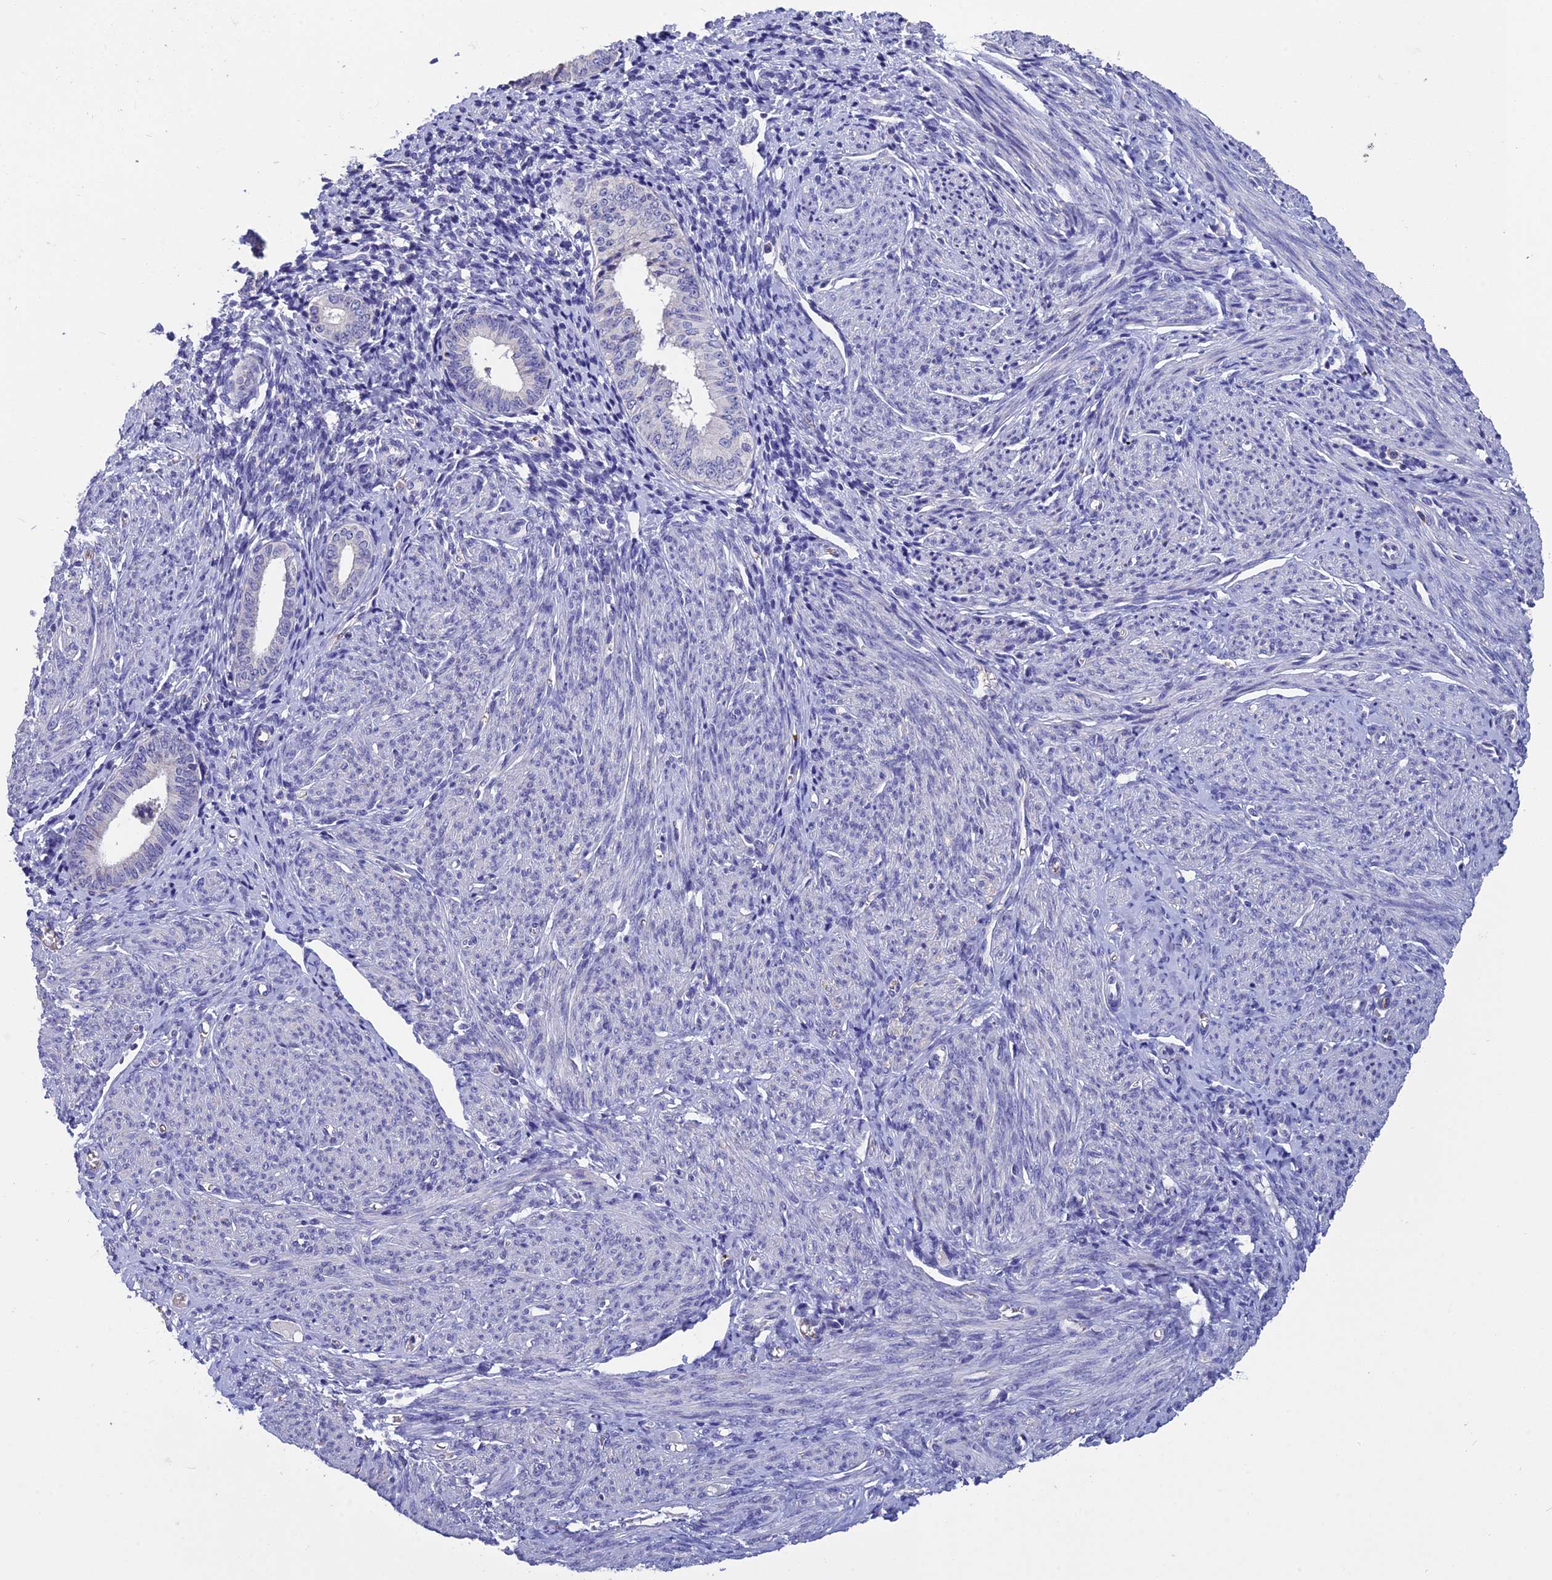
{"staining": {"intensity": "negative", "quantity": "none", "location": "none"}, "tissue": "endometrial cancer", "cell_type": "Tumor cells", "image_type": "cancer", "snomed": [{"axis": "morphology", "description": "Adenocarcinoma, NOS"}, {"axis": "topography", "description": "Endometrium"}], "caption": "High magnification brightfield microscopy of endometrial cancer stained with DAB (brown) and counterstained with hematoxylin (blue): tumor cells show no significant expression. The staining was performed using DAB to visualize the protein expression in brown, while the nuclei were stained in blue with hematoxylin (Magnification: 20x).", "gene": "KNOP1", "patient": {"sex": "female", "age": 79}}